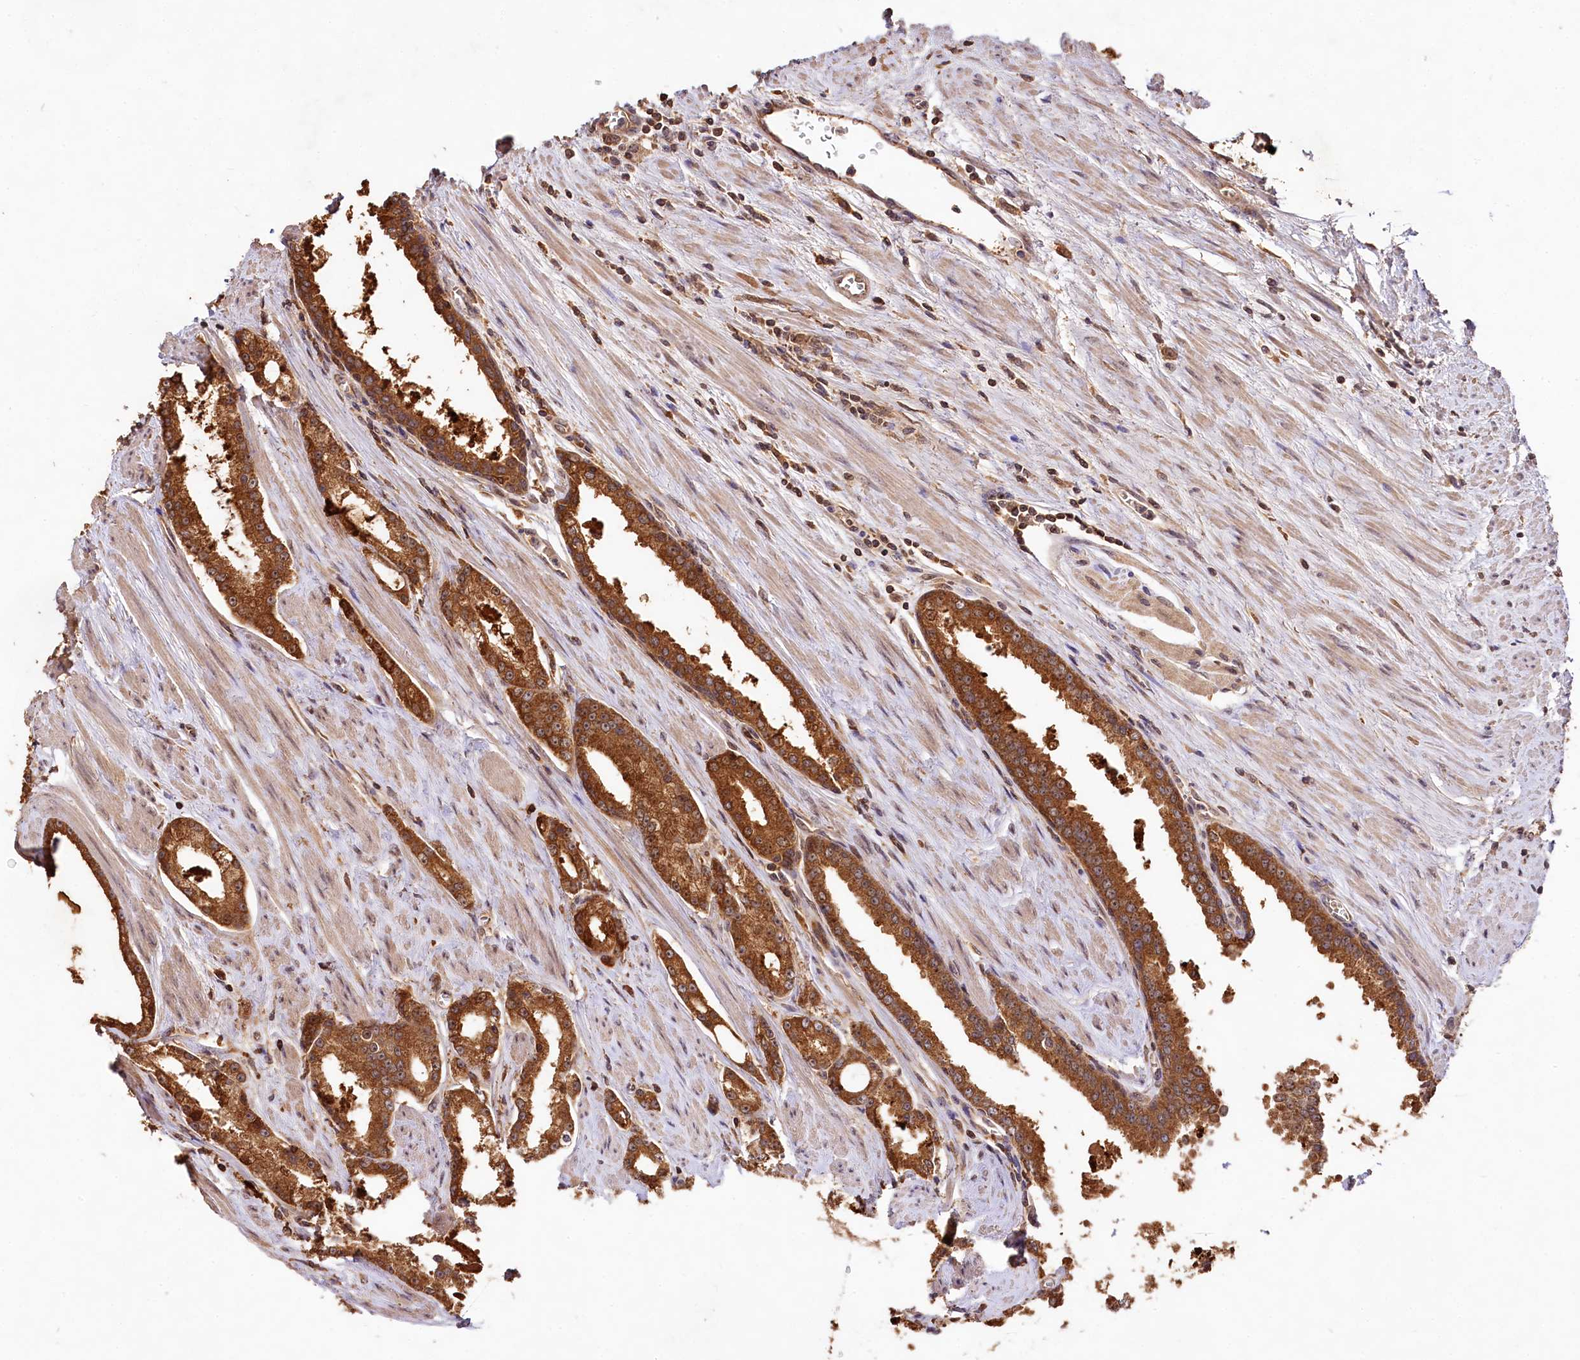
{"staining": {"intensity": "strong", "quantity": ">75%", "location": "cytoplasmic/membranous"}, "tissue": "prostate cancer", "cell_type": "Tumor cells", "image_type": "cancer", "snomed": [{"axis": "morphology", "description": "Adenocarcinoma, Low grade"}, {"axis": "topography", "description": "Prostate and seminal vesicle, NOS"}], "caption": "Prostate cancer stained for a protein (brown) shows strong cytoplasmic/membranous positive expression in approximately >75% of tumor cells.", "gene": "RRP8", "patient": {"sex": "male", "age": 60}}